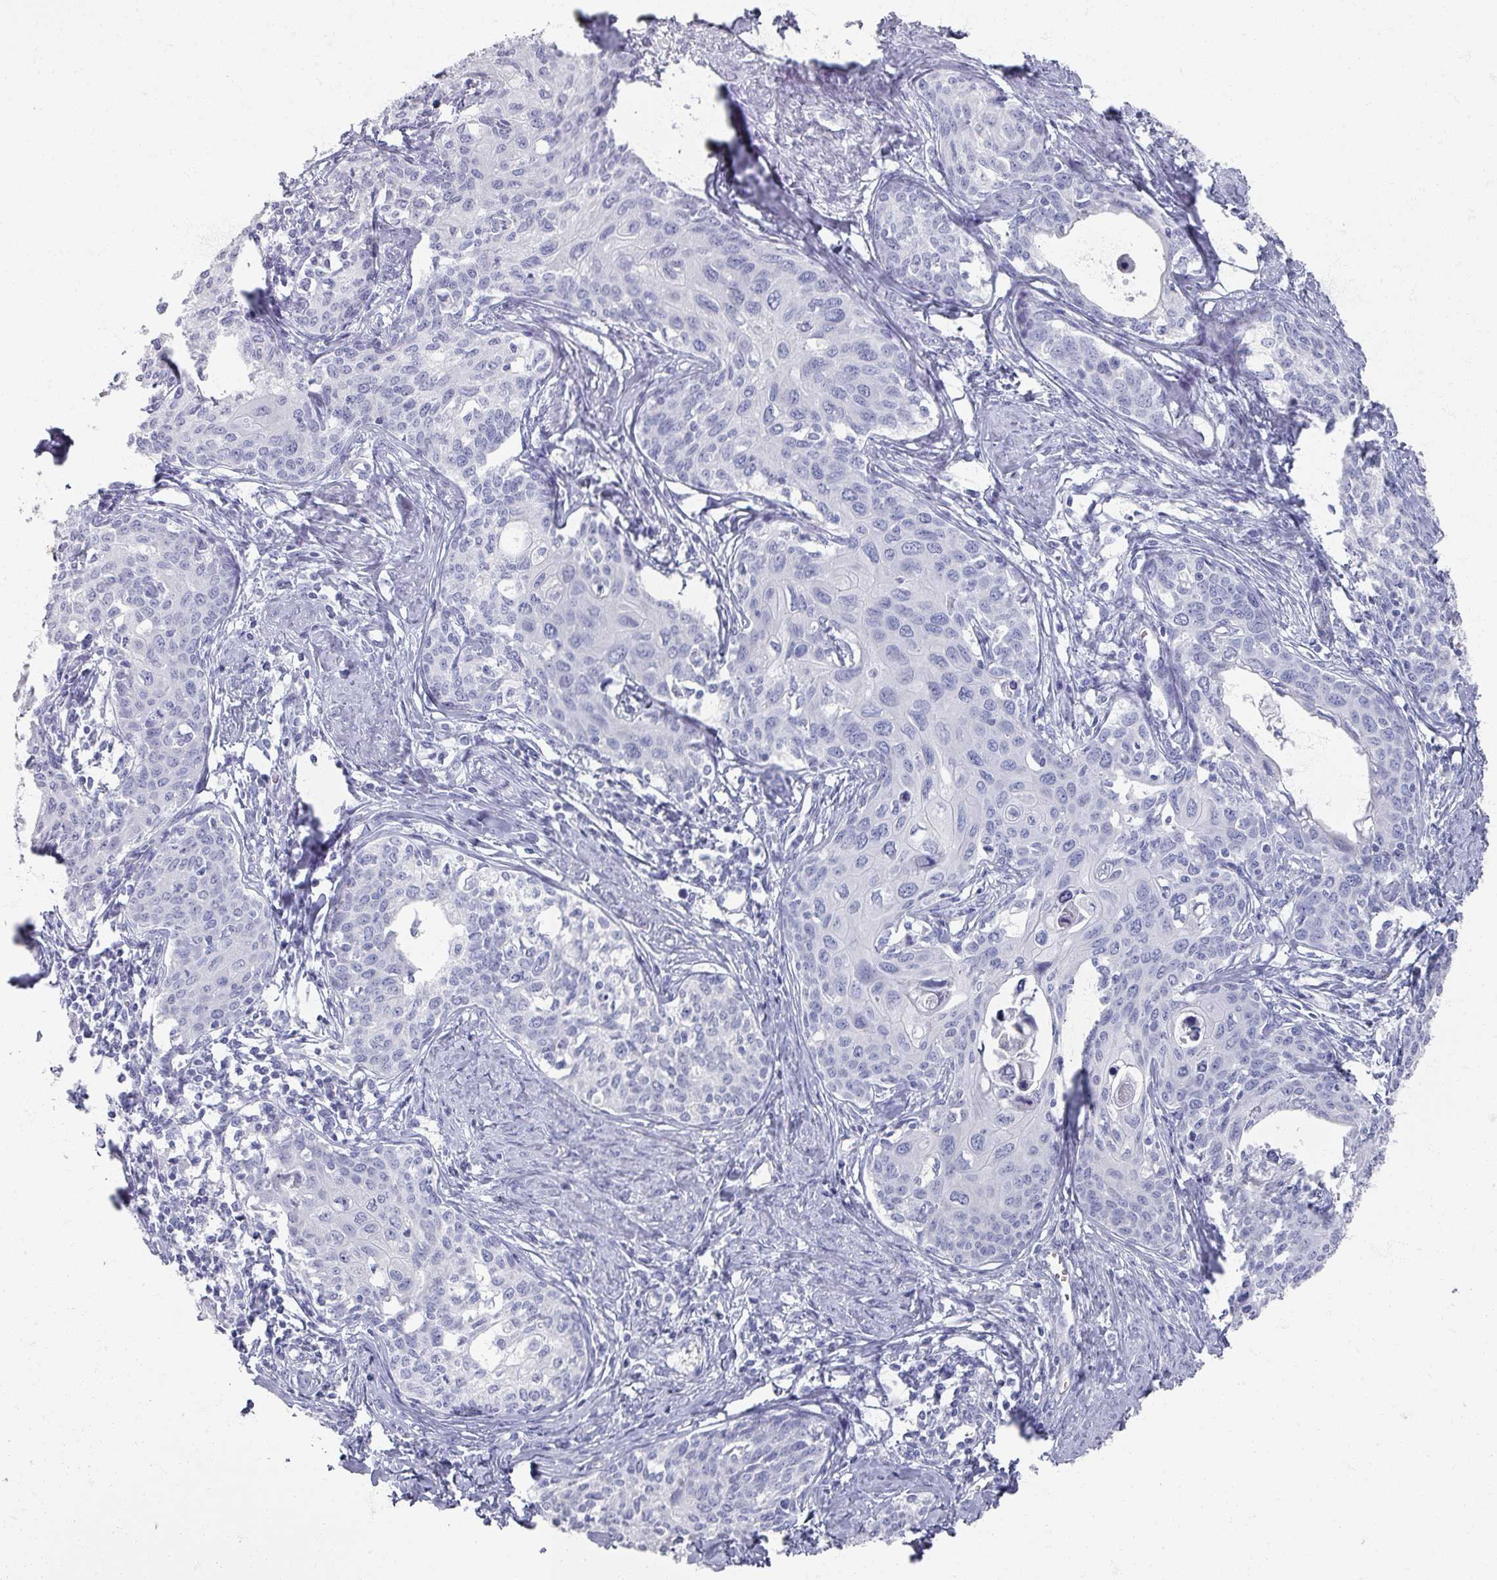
{"staining": {"intensity": "negative", "quantity": "none", "location": "none"}, "tissue": "cervical cancer", "cell_type": "Tumor cells", "image_type": "cancer", "snomed": [{"axis": "morphology", "description": "Squamous cell carcinoma, NOS"}, {"axis": "morphology", "description": "Adenocarcinoma, NOS"}, {"axis": "topography", "description": "Cervix"}], "caption": "Micrograph shows no protein expression in tumor cells of cervical adenocarcinoma tissue.", "gene": "OMG", "patient": {"sex": "female", "age": 52}}